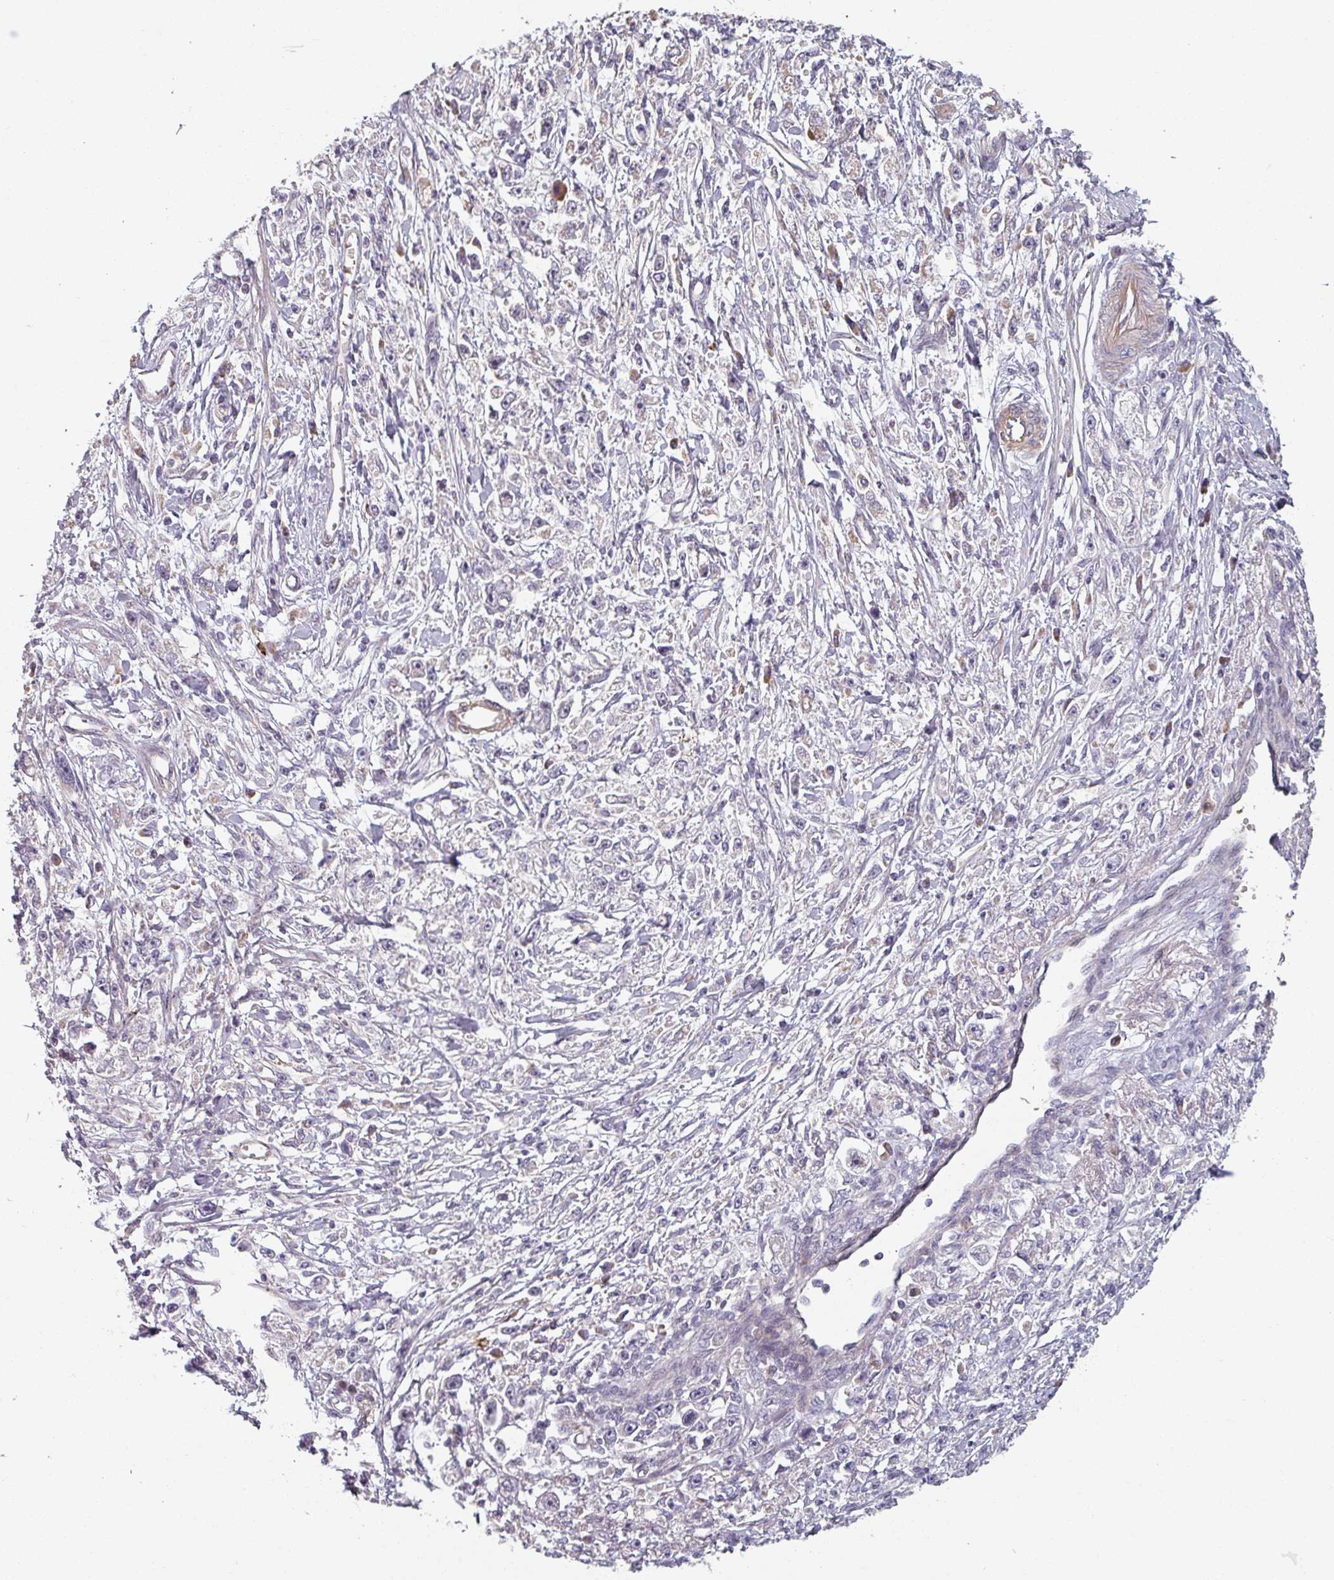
{"staining": {"intensity": "negative", "quantity": "none", "location": "none"}, "tissue": "stomach cancer", "cell_type": "Tumor cells", "image_type": "cancer", "snomed": [{"axis": "morphology", "description": "Adenocarcinoma, NOS"}, {"axis": "topography", "description": "Stomach"}], "caption": "DAB (3,3'-diaminobenzidine) immunohistochemical staining of human stomach cancer (adenocarcinoma) shows no significant expression in tumor cells. Brightfield microscopy of immunohistochemistry (IHC) stained with DAB (3,3'-diaminobenzidine) (brown) and hematoxylin (blue), captured at high magnification.", "gene": "C4BPB", "patient": {"sex": "female", "age": 59}}